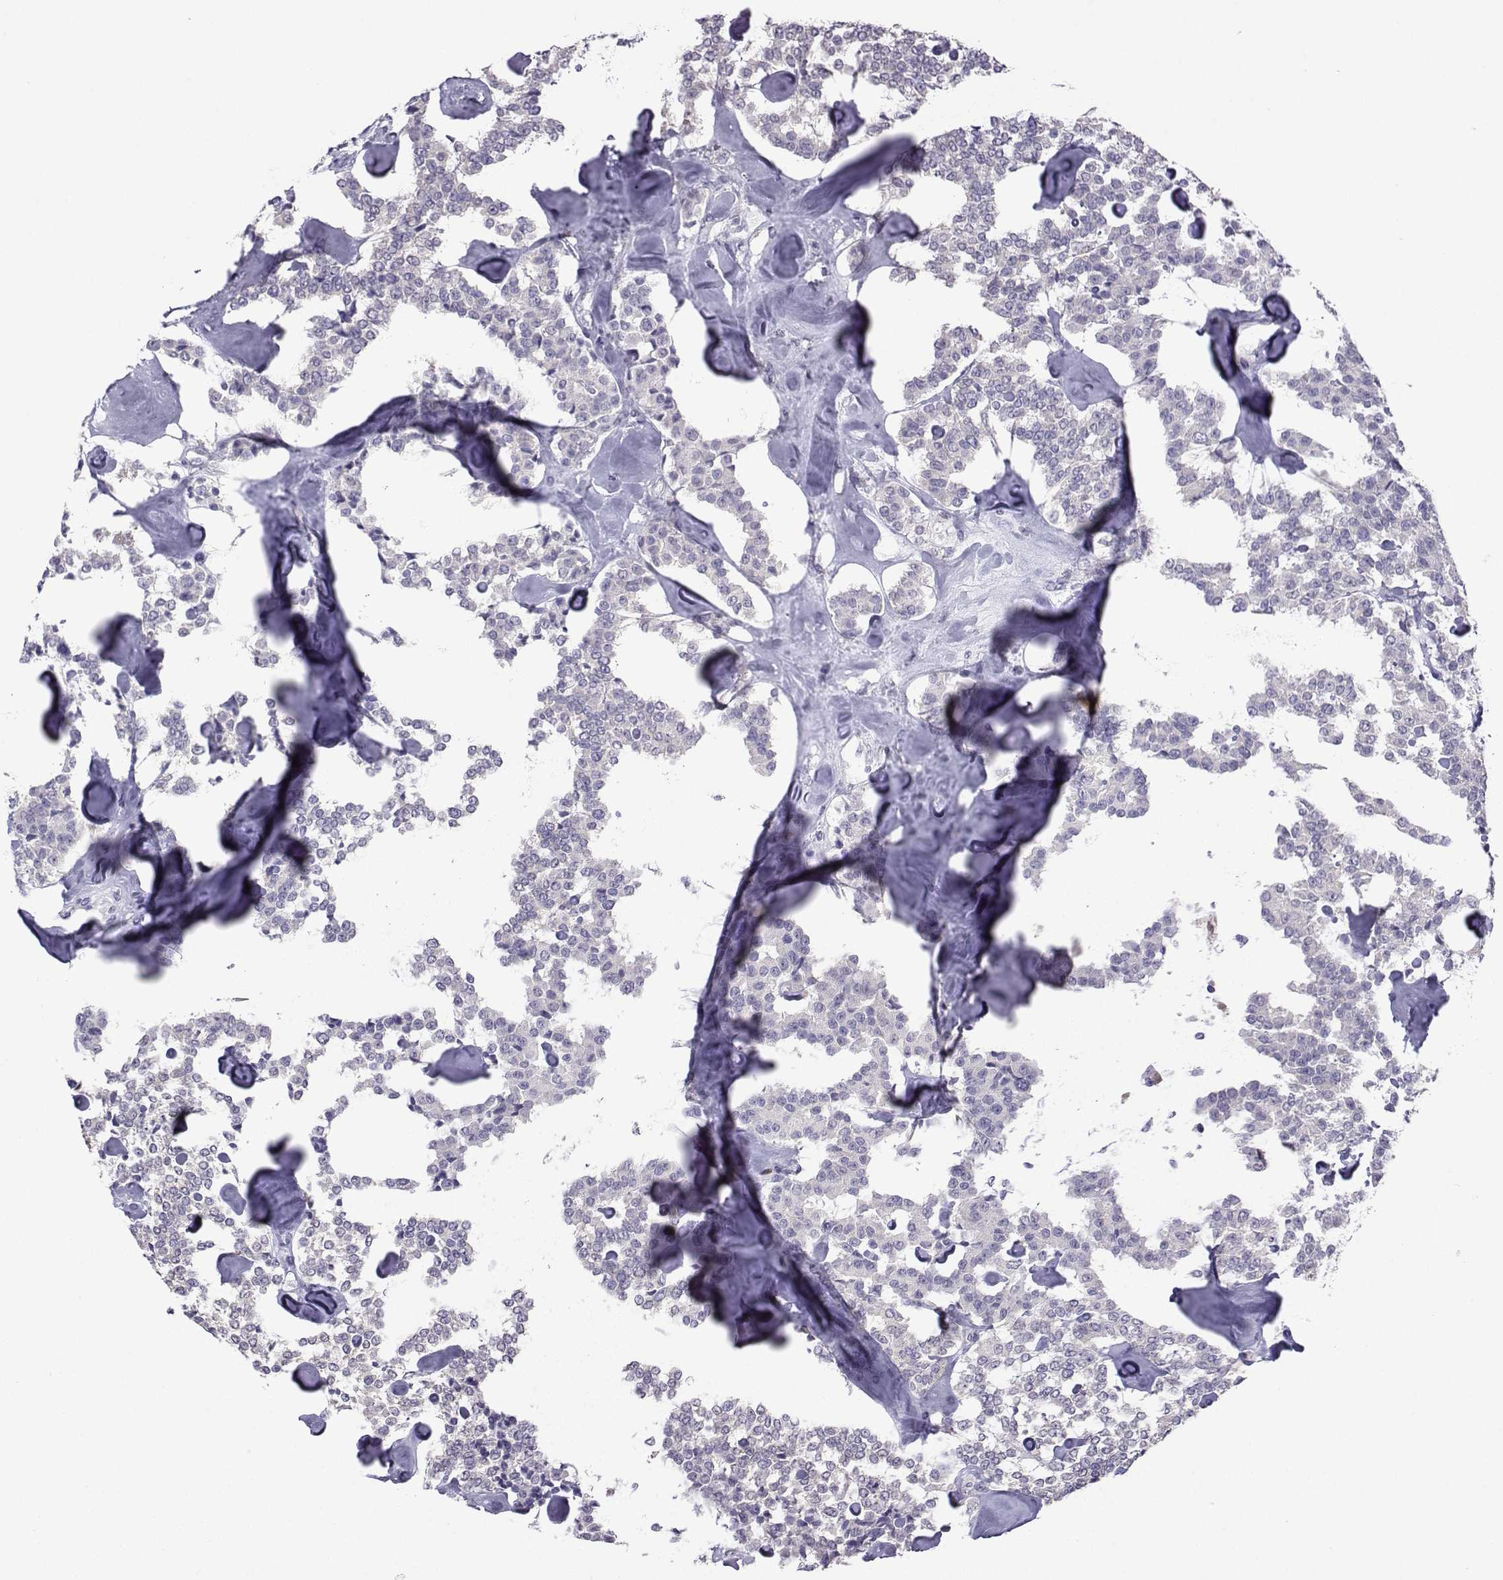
{"staining": {"intensity": "negative", "quantity": "none", "location": "none"}, "tissue": "carcinoid", "cell_type": "Tumor cells", "image_type": "cancer", "snomed": [{"axis": "morphology", "description": "Carcinoid, malignant, NOS"}, {"axis": "topography", "description": "Pancreas"}], "caption": "There is no significant positivity in tumor cells of carcinoid.", "gene": "CFAP70", "patient": {"sex": "male", "age": 41}}